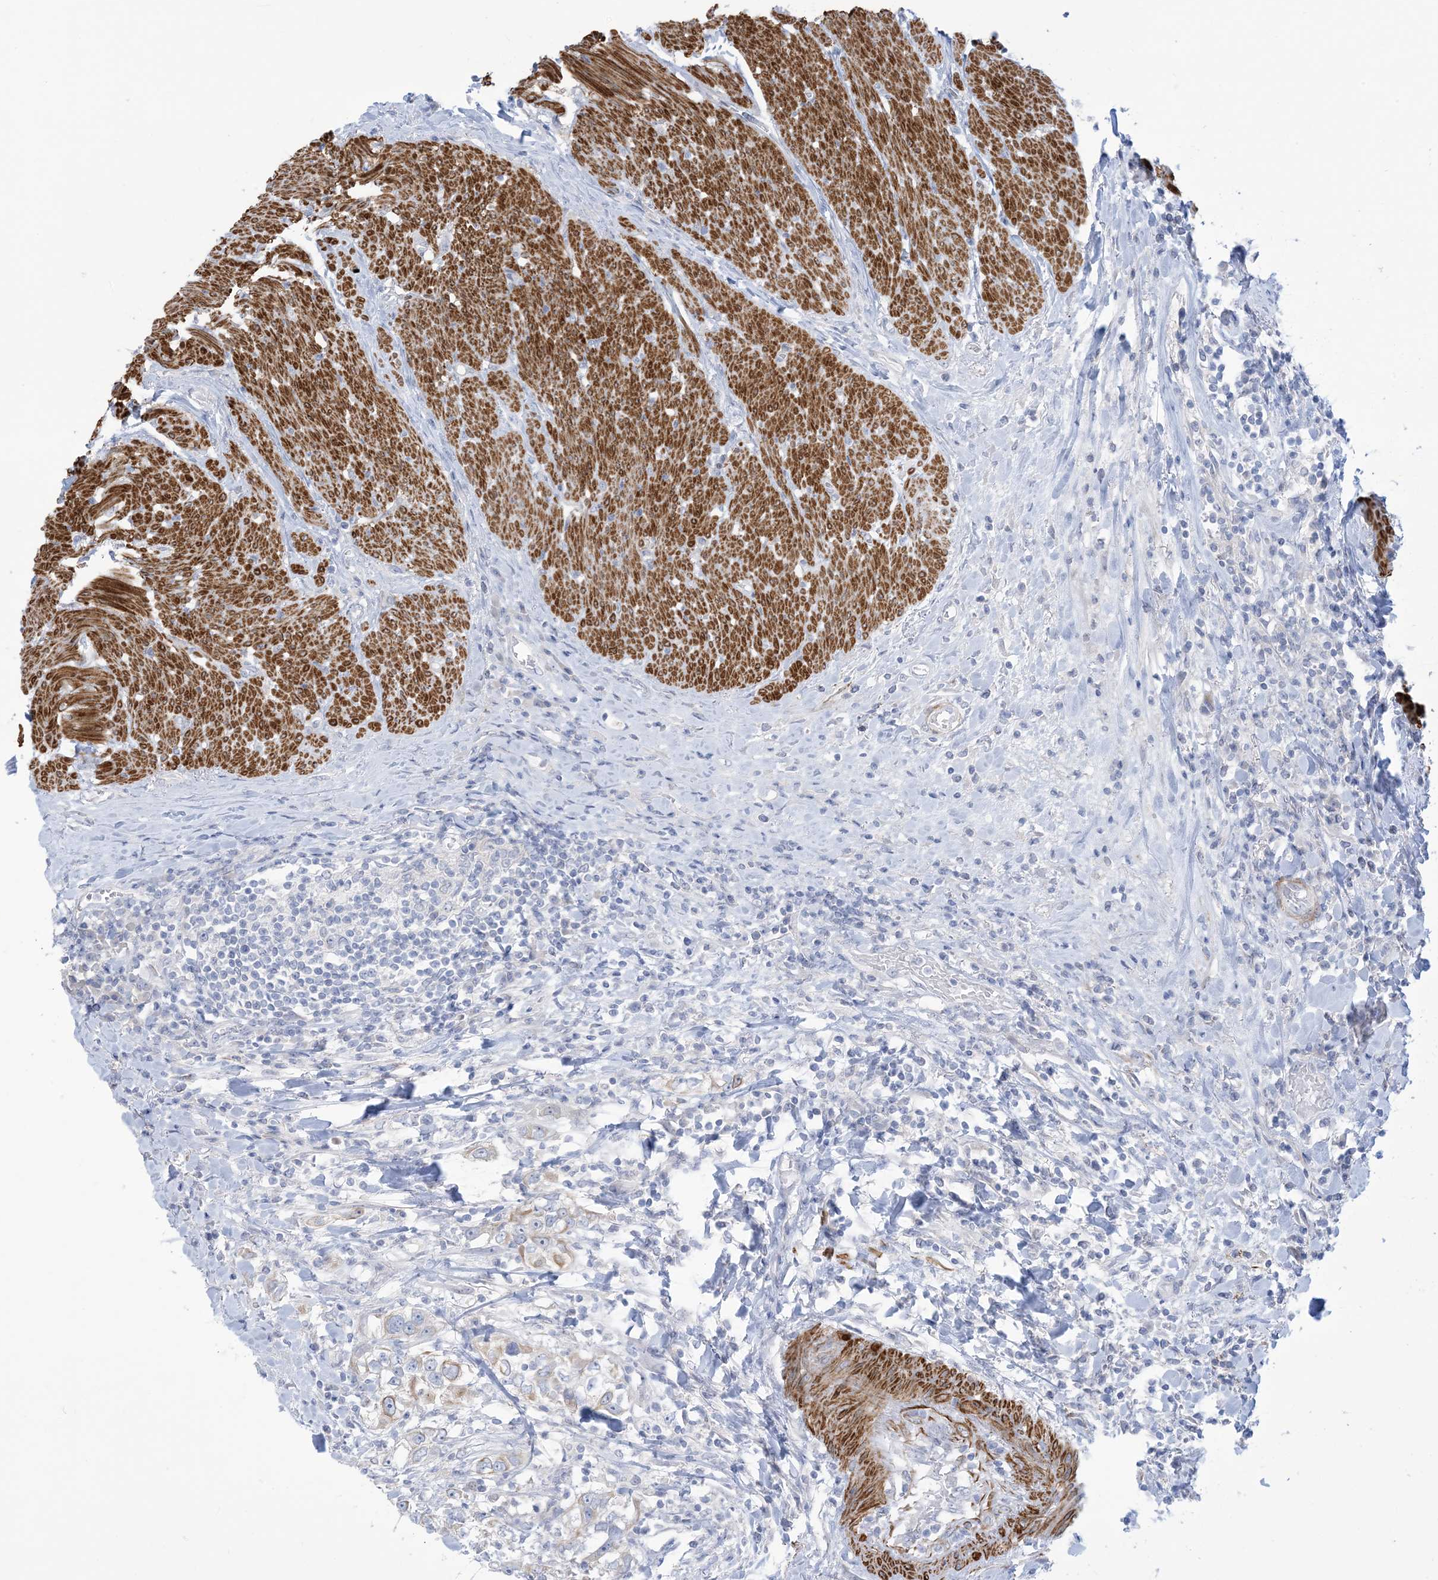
{"staining": {"intensity": "weak", "quantity": "<25%", "location": "cytoplasmic/membranous"}, "tissue": "urothelial cancer", "cell_type": "Tumor cells", "image_type": "cancer", "snomed": [{"axis": "morphology", "description": "Urothelial carcinoma, High grade"}, {"axis": "topography", "description": "Urinary bladder"}], "caption": "Histopathology image shows no protein staining in tumor cells of urothelial cancer tissue.", "gene": "MARS2", "patient": {"sex": "female", "age": 80}}